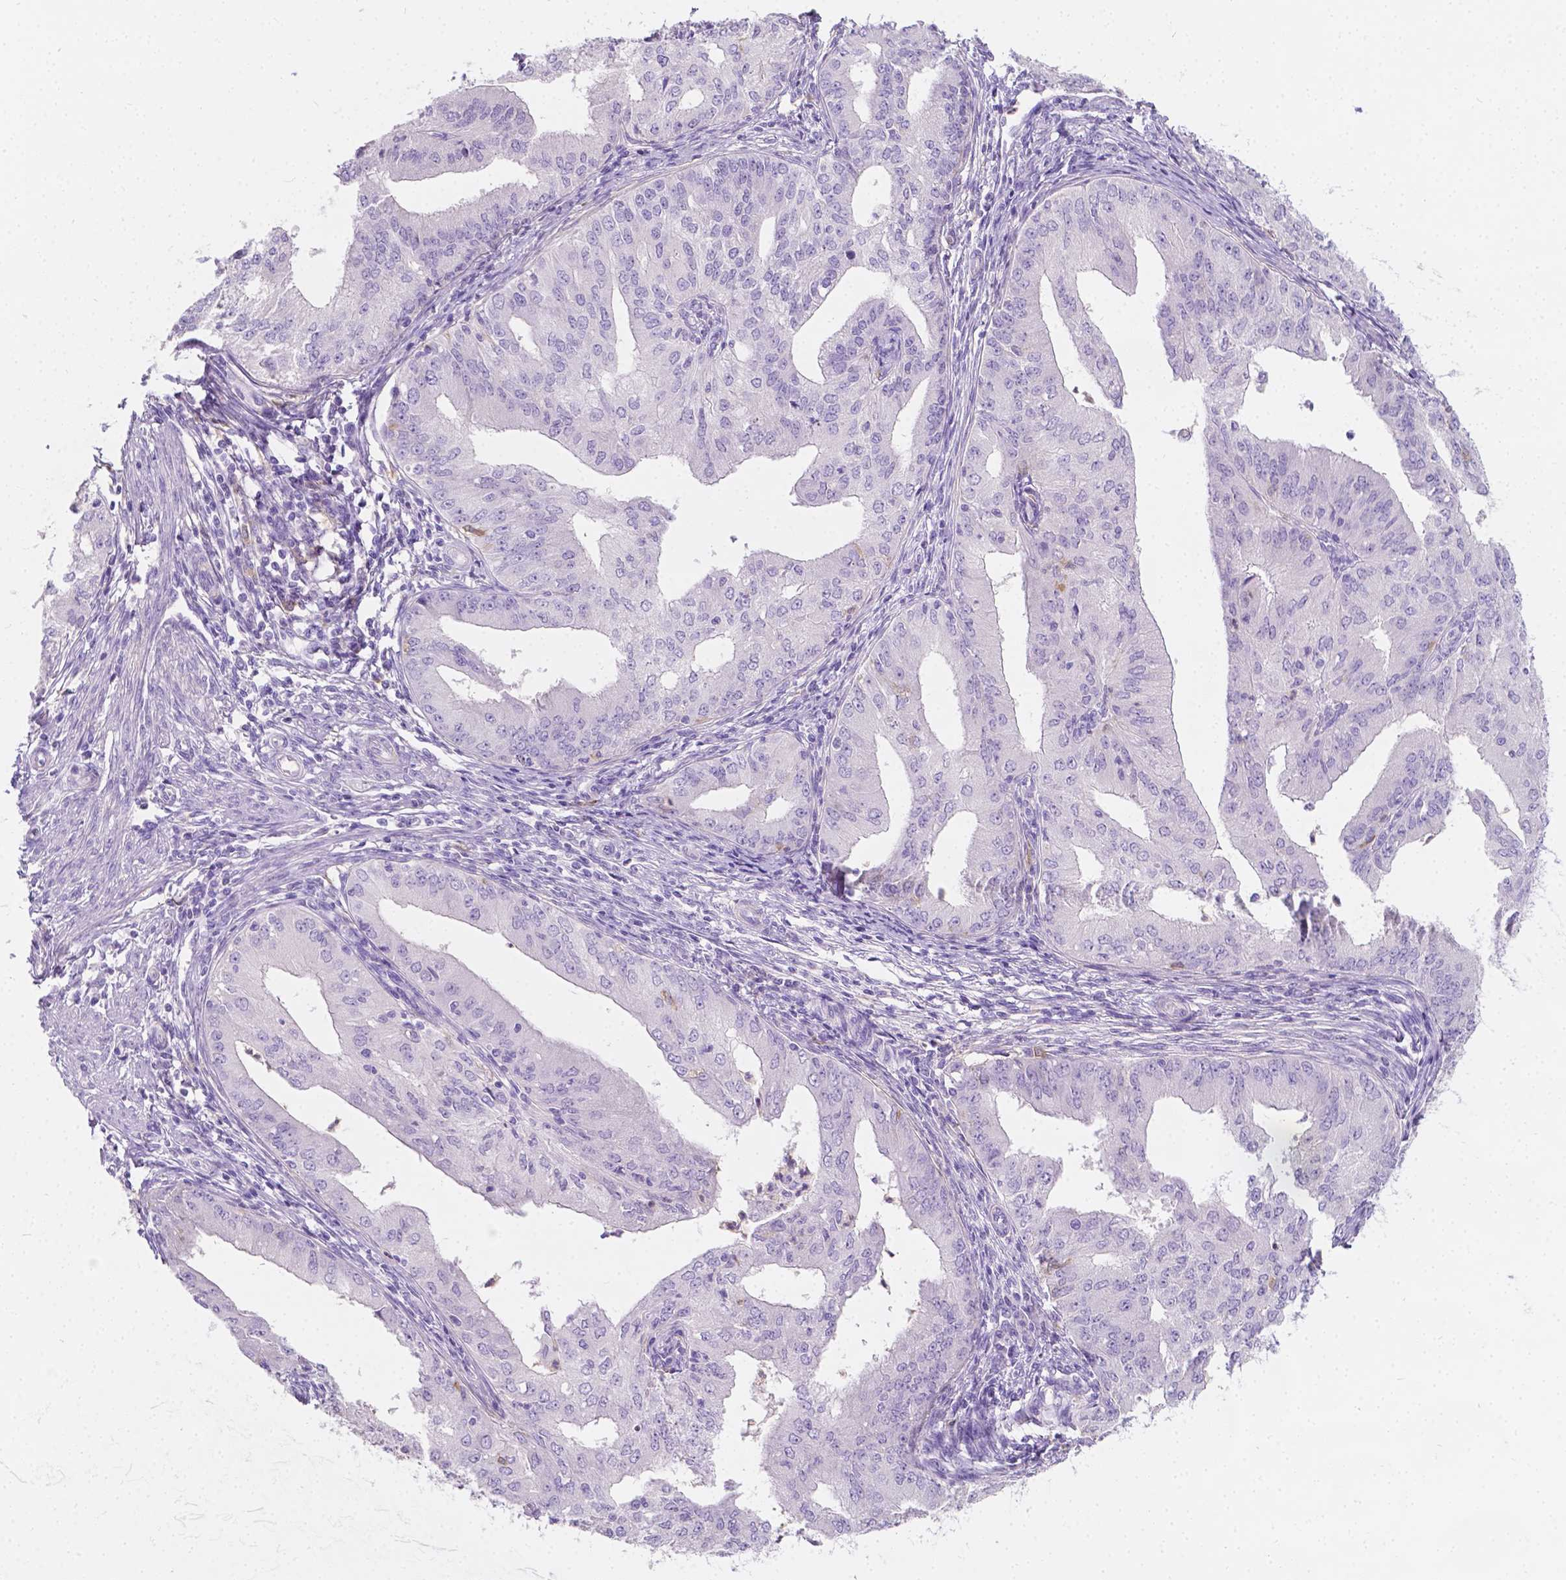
{"staining": {"intensity": "negative", "quantity": "none", "location": "none"}, "tissue": "endometrial cancer", "cell_type": "Tumor cells", "image_type": "cancer", "snomed": [{"axis": "morphology", "description": "Adenocarcinoma, NOS"}, {"axis": "topography", "description": "Endometrium"}], "caption": "The micrograph shows no significant positivity in tumor cells of endometrial adenocarcinoma. (DAB (3,3'-diaminobenzidine) immunohistochemistry (IHC) with hematoxylin counter stain).", "gene": "GNAO1", "patient": {"sex": "female", "age": 50}}